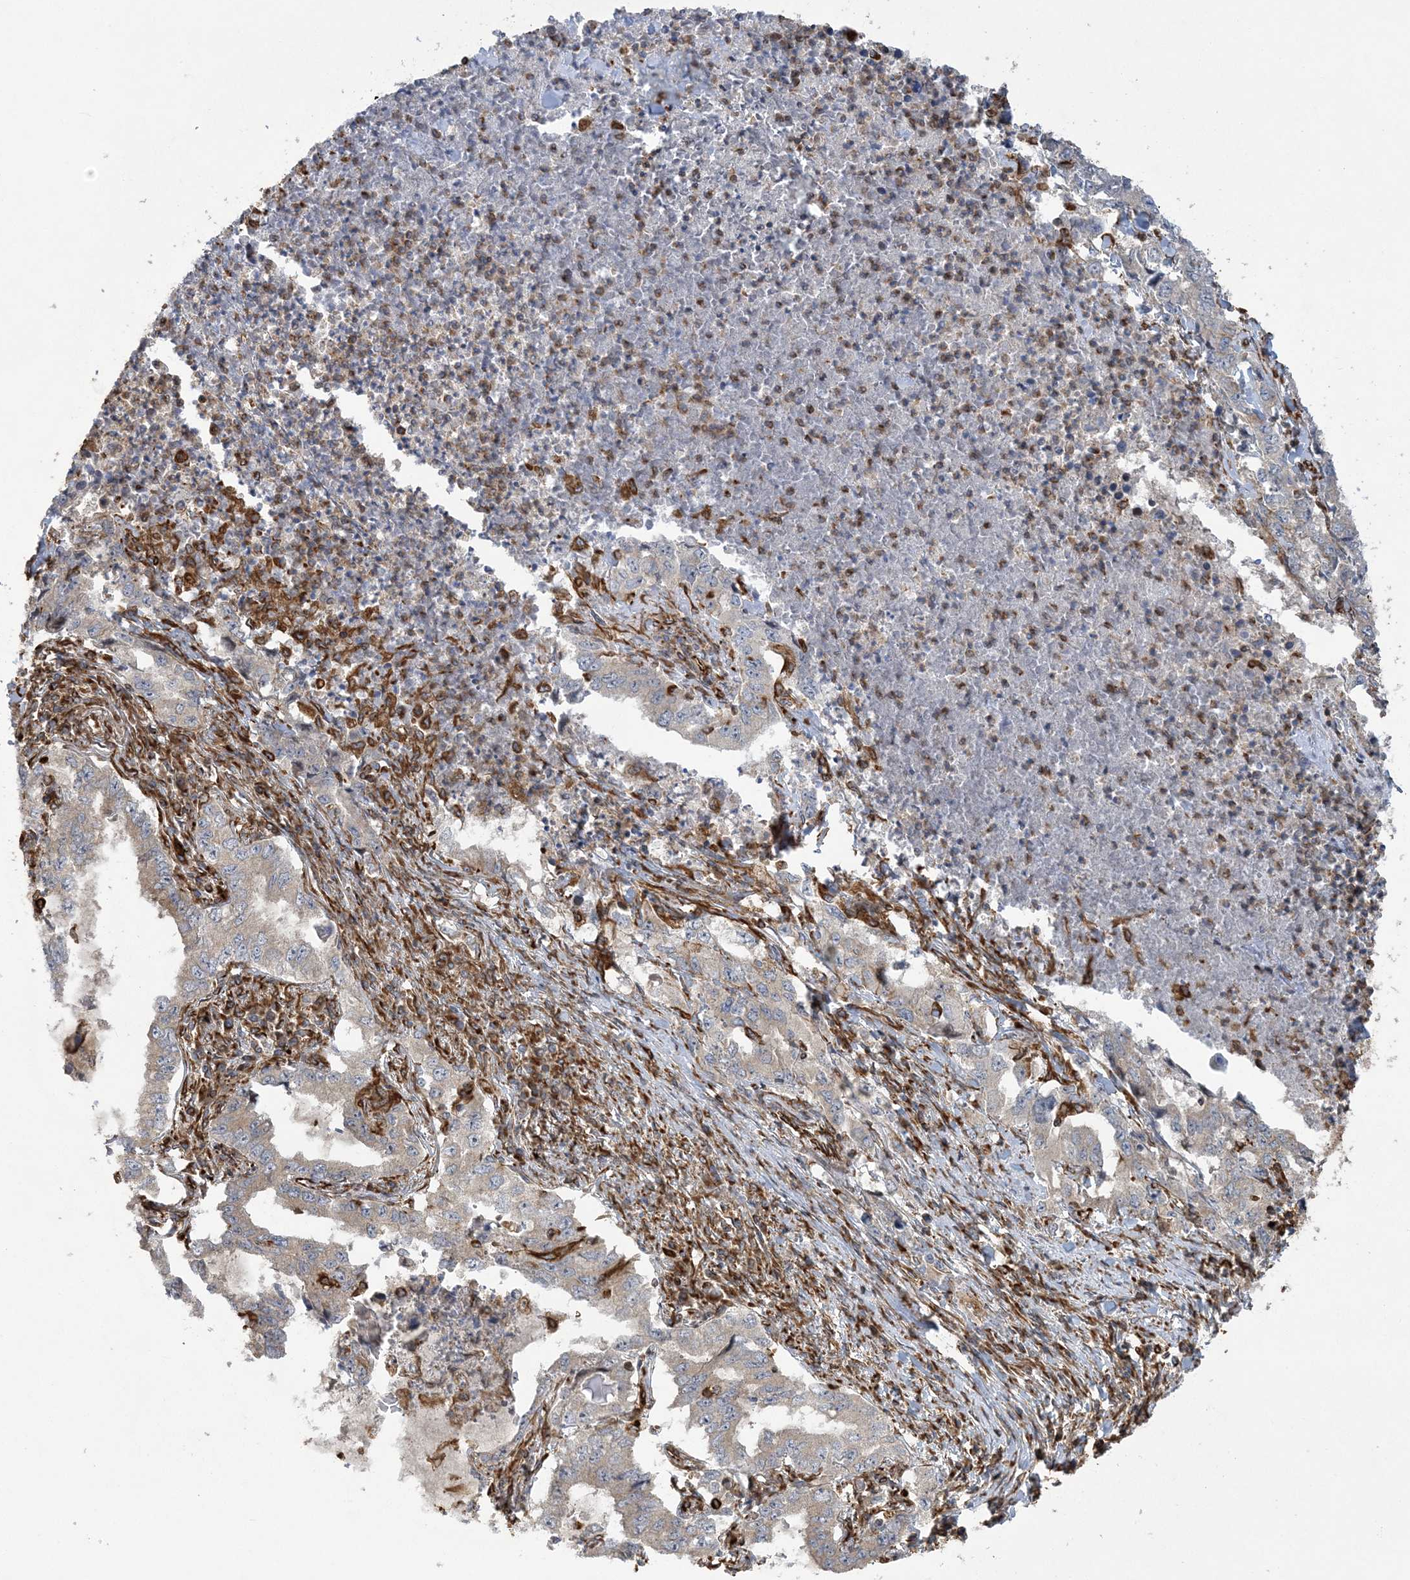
{"staining": {"intensity": "moderate", "quantity": "25%-75%", "location": "cytoplasmic/membranous"}, "tissue": "lung cancer", "cell_type": "Tumor cells", "image_type": "cancer", "snomed": [{"axis": "morphology", "description": "Adenocarcinoma, NOS"}, {"axis": "topography", "description": "Lung"}], "caption": "DAB (3,3'-diaminobenzidine) immunohistochemical staining of human lung cancer reveals moderate cytoplasmic/membranous protein positivity in about 25%-75% of tumor cells.", "gene": "FAM114A2", "patient": {"sex": "female", "age": 51}}